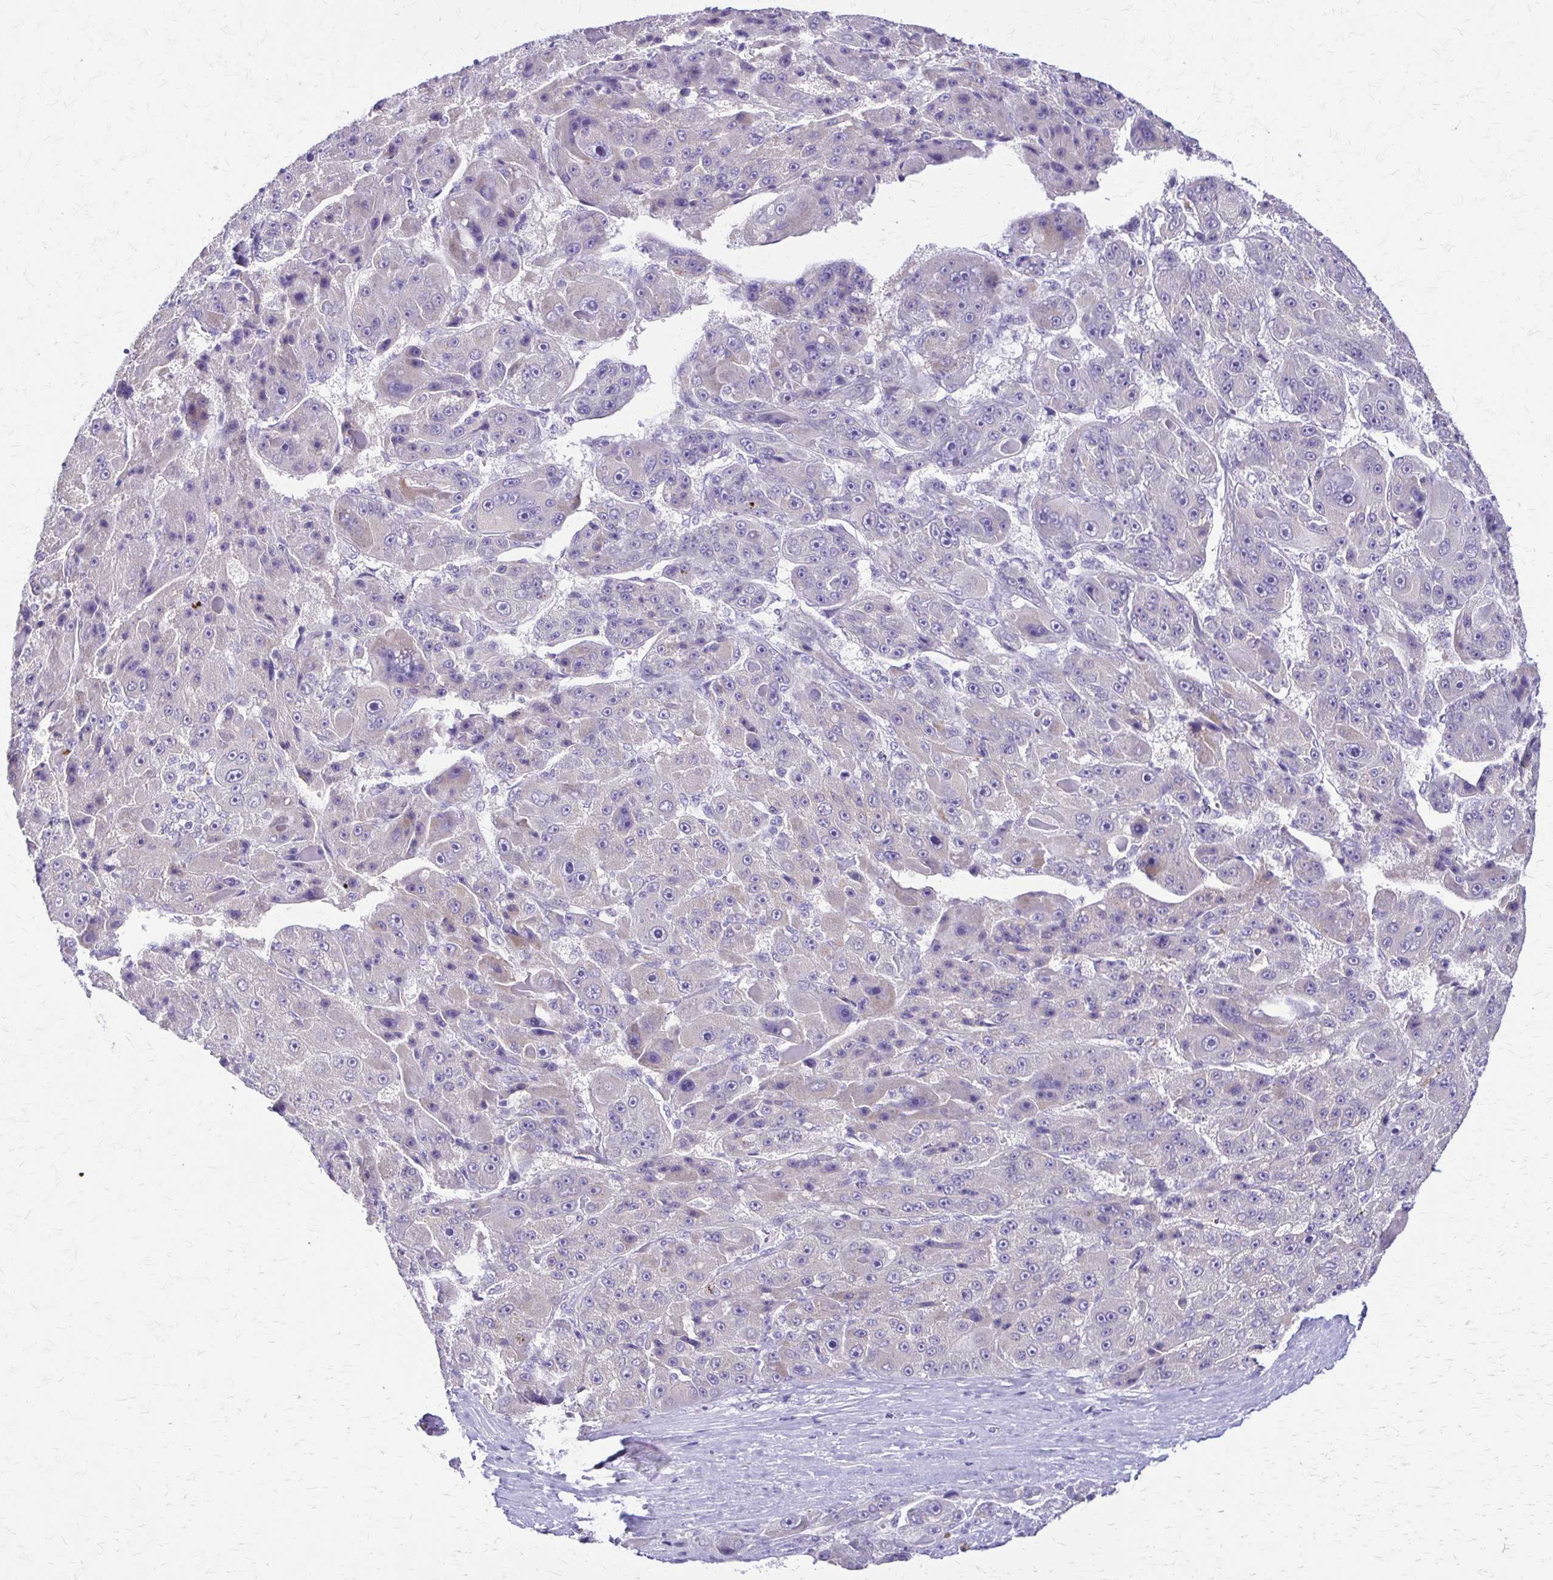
{"staining": {"intensity": "weak", "quantity": "<25%", "location": "cytoplasmic/membranous"}, "tissue": "liver cancer", "cell_type": "Tumor cells", "image_type": "cancer", "snomed": [{"axis": "morphology", "description": "Carcinoma, Hepatocellular, NOS"}, {"axis": "topography", "description": "Liver"}], "caption": "Liver cancer was stained to show a protein in brown. There is no significant staining in tumor cells.", "gene": "SAMD13", "patient": {"sex": "male", "age": 76}}